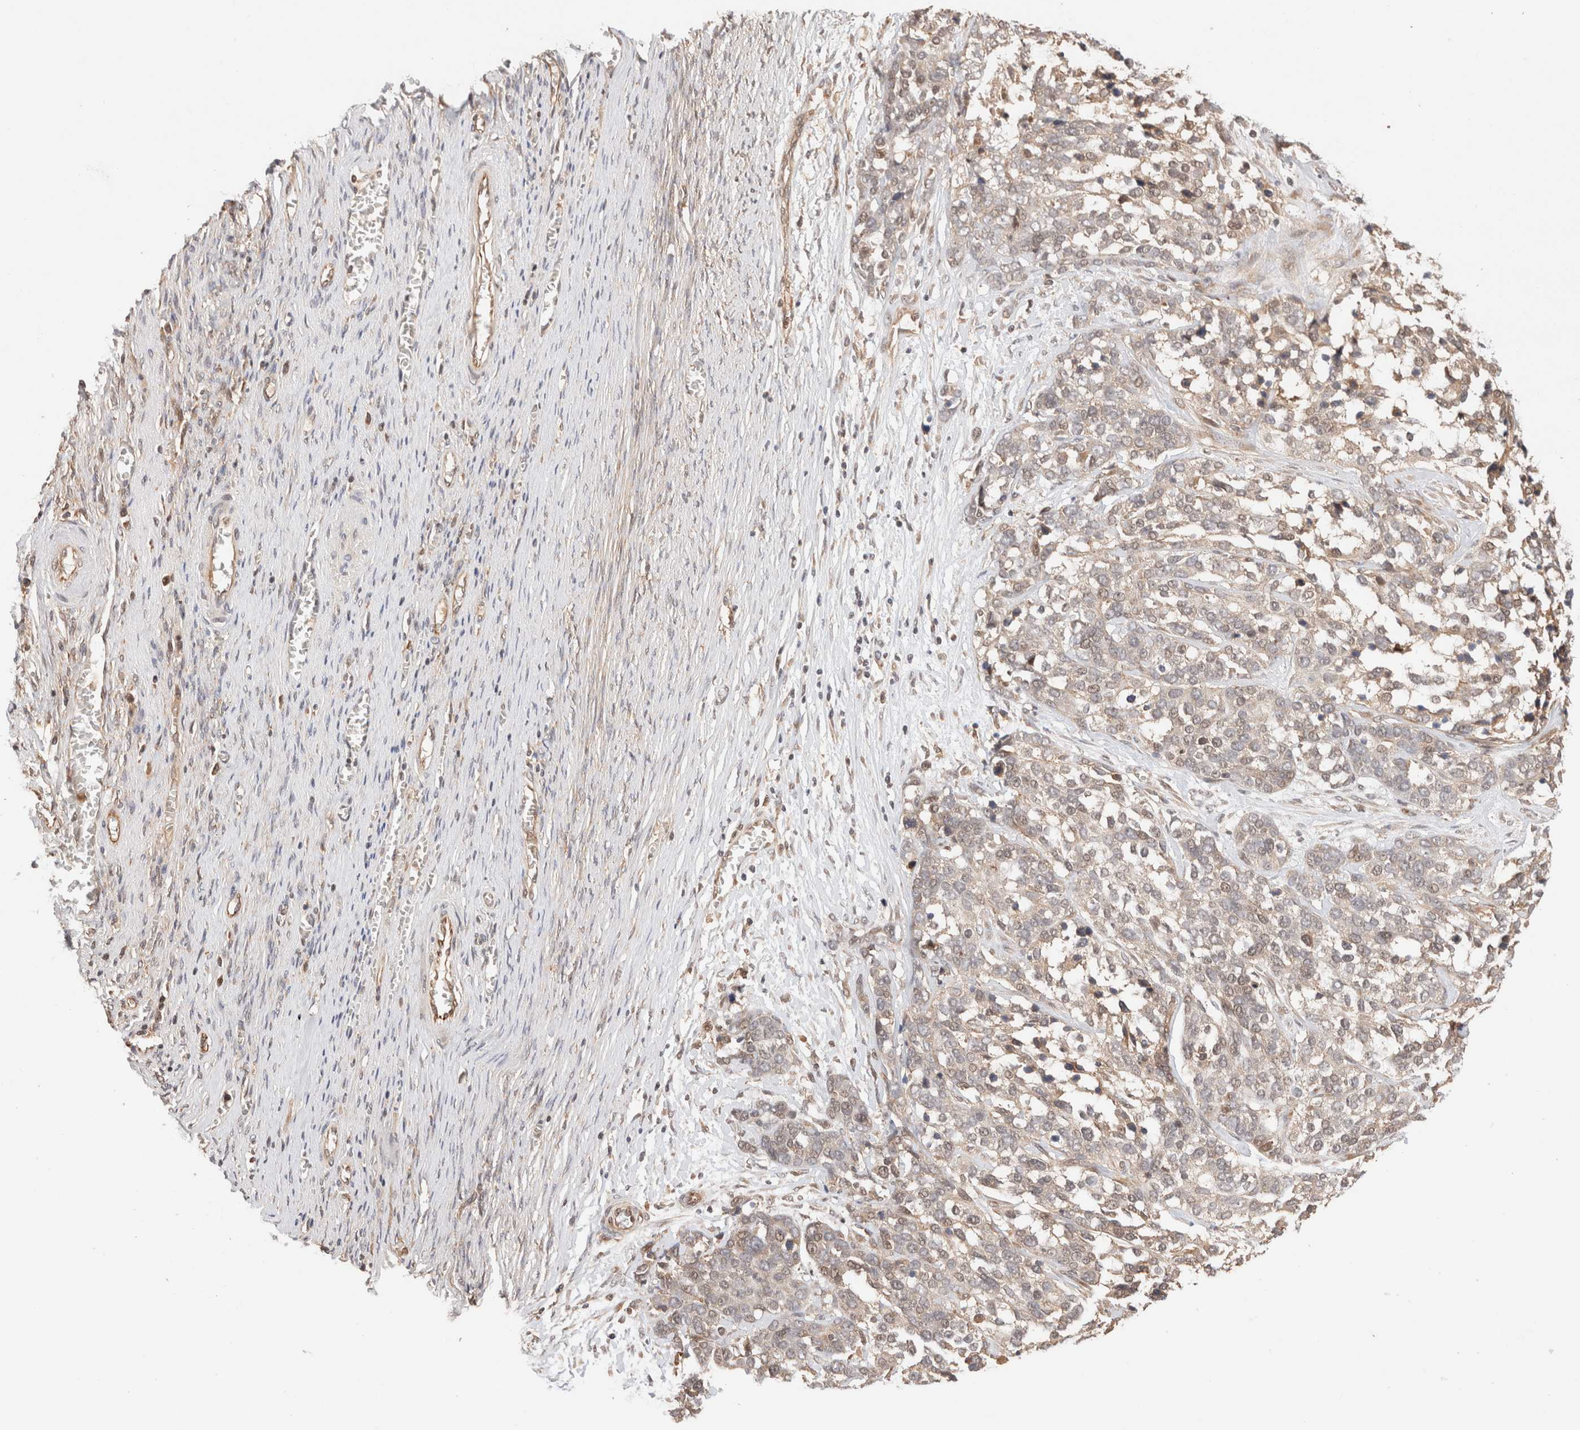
{"staining": {"intensity": "weak", "quantity": ">75%", "location": "cytoplasmic/membranous,nuclear"}, "tissue": "ovarian cancer", "cell_type": "Tumor cells", "image_type": "cancer", "snomed": [{"axis": "morphology", "description": "Cystadenocarcinoma, serous, NOS"}, {"axis": "topography", "description": "Ovary"}], "caption": "Protein staining of serous cystadenocarcinoma (ovarian) tissue displays weak cytoplasmic/membranous and nuclear positivity in about >75% of tumor cells.", "gene": "SIKE1", "patient": {"sex": "female", "age": 44}}